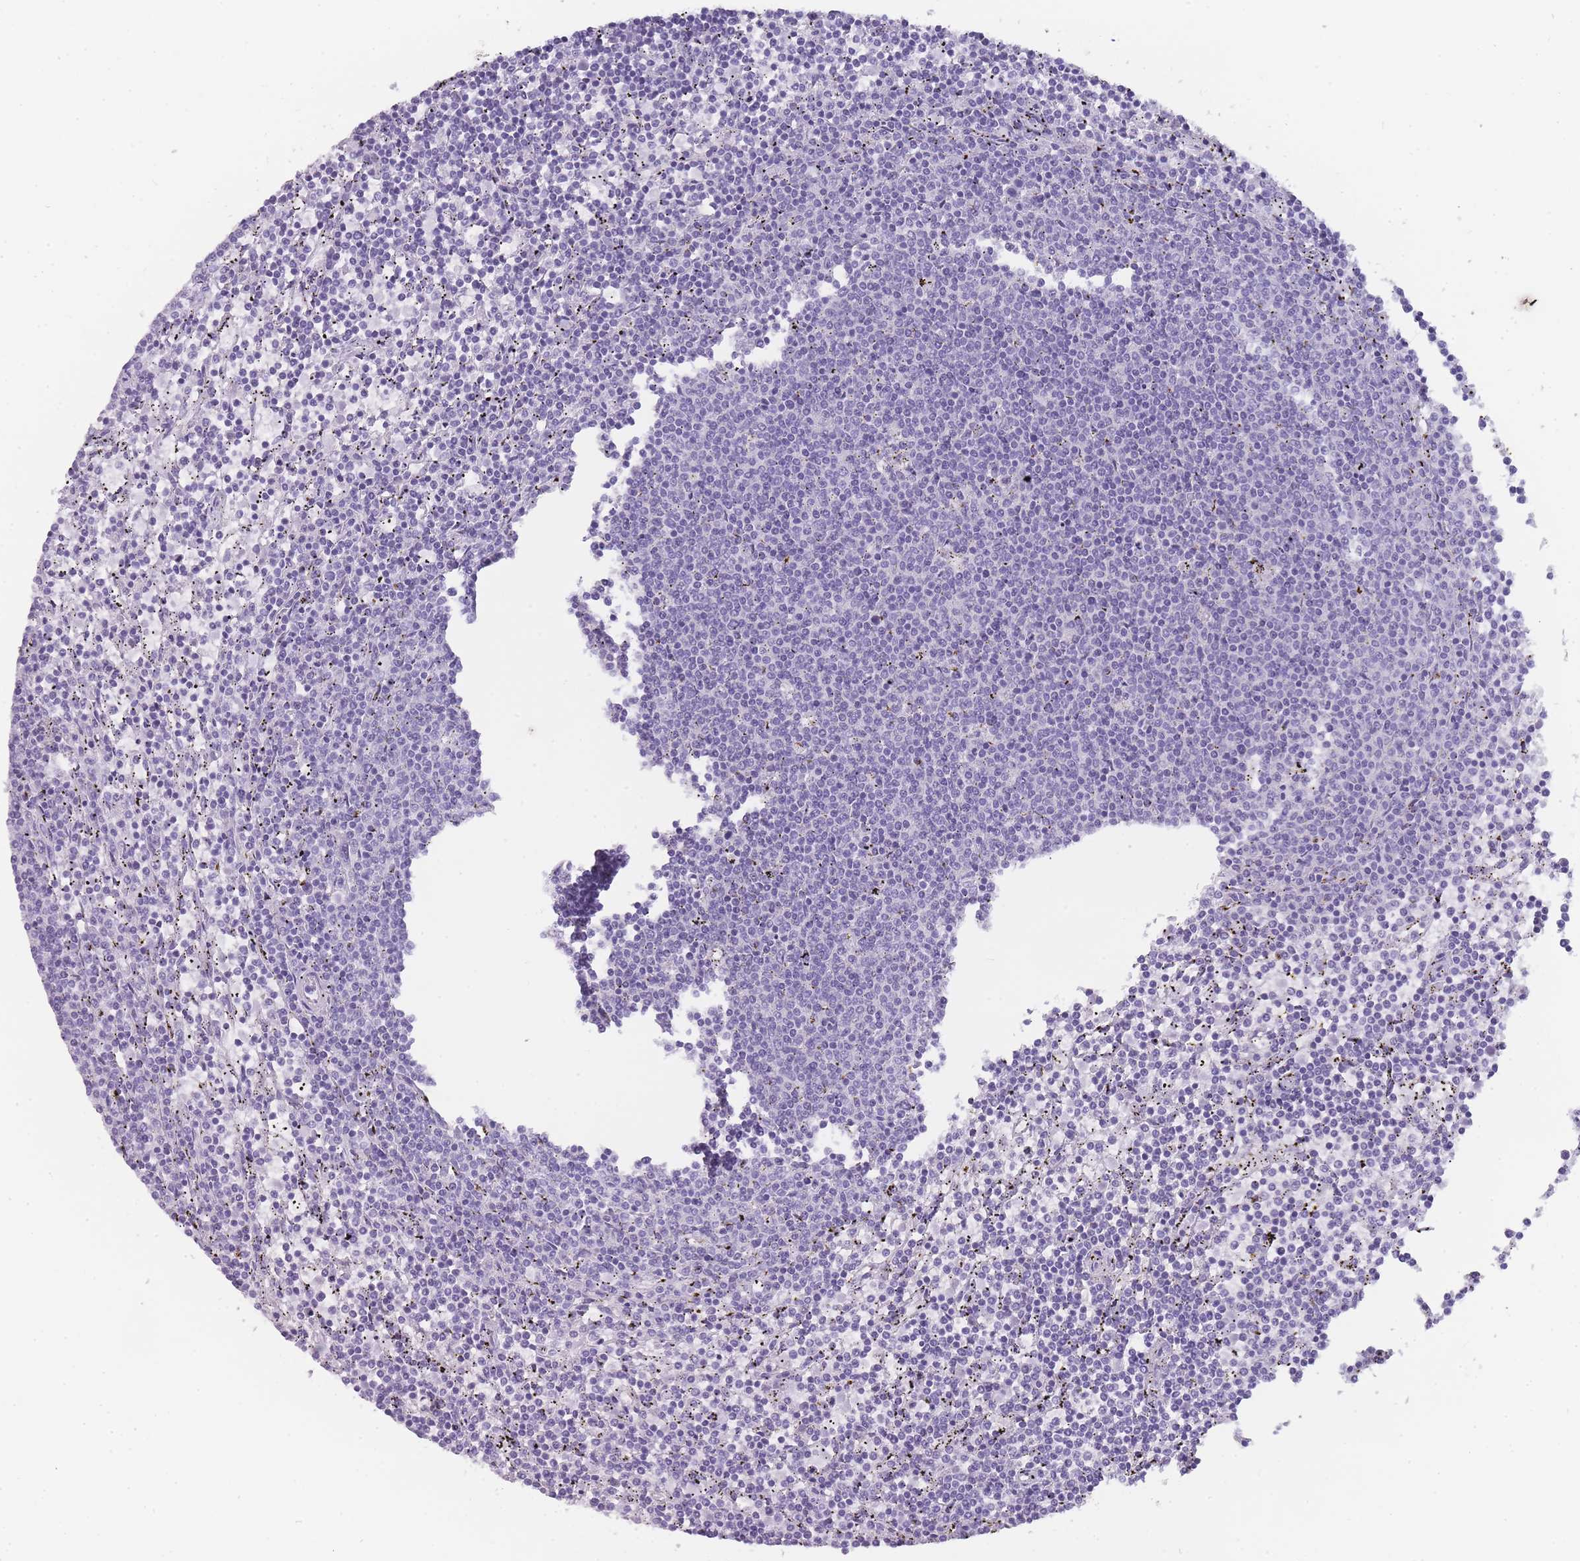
{"staining": {"intensity": "negative", "quantity": "none", "location": "none"}, "tissue": "lymphoma", "cell_type": "Tumor cells", "image_type": "cancer", "snomed": [{"axis": "morphology", "description": "Malignant lymphoma, non-Hodgkin's type, Low grade"}, {"axis": "topography", "description": "Spleen"}], "caption": "Human lymphoma stained for a protein using immunohistochemistry displays no staining in tumor cells.", "gene": "TCP11", "patient": {"sex": "female", "age": 50}}